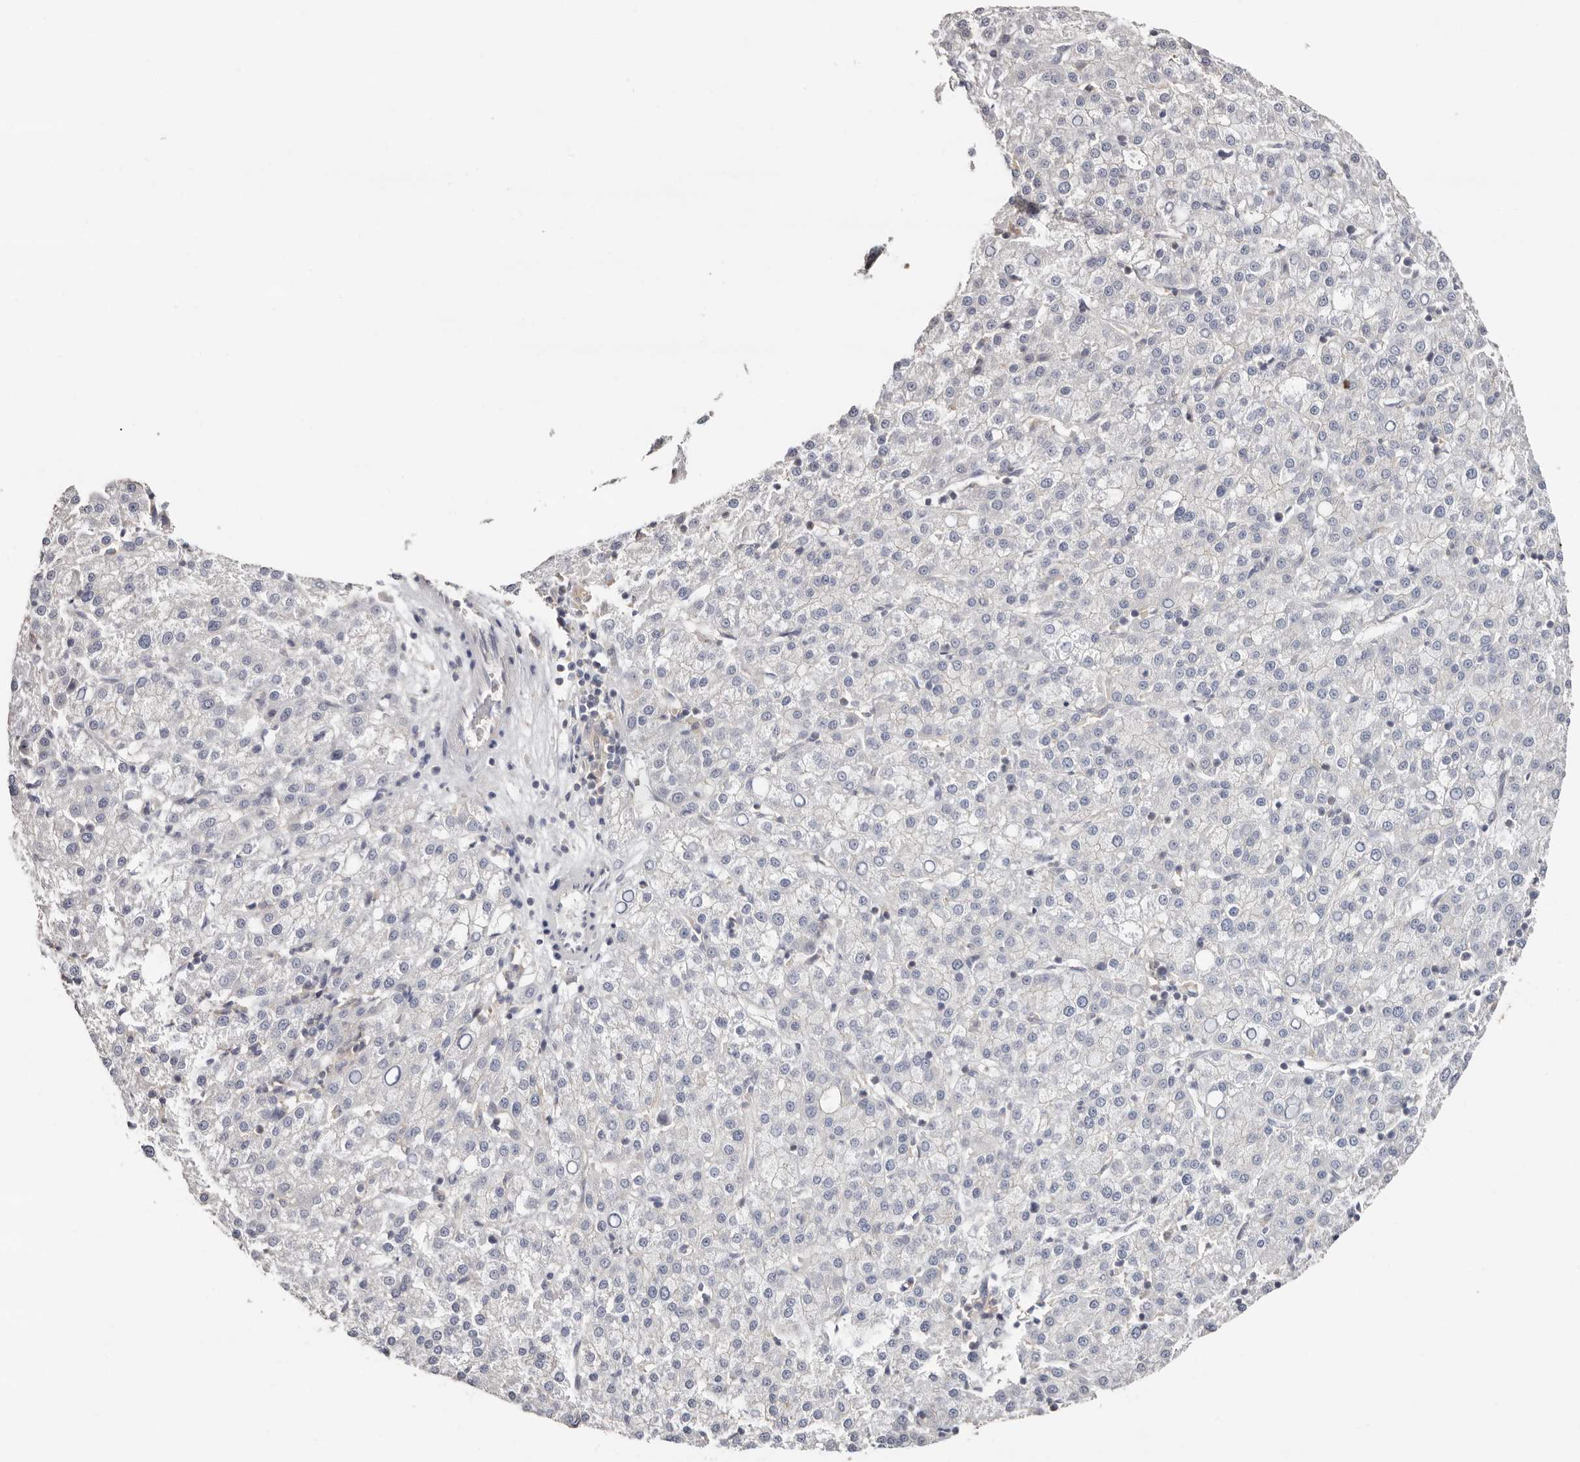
{"staining": {"intensity": "negative", "quantity": "none", "location": "none"}, "tissue": "liver cancer", "cell_type": "Tumor cells", "image_type": "cancer", "snomed": [{"axis": "morphology", "description": "Carcinoma, Hepatocellular, NOS"}, {"axis": "topography", "description": "Liver"}], "caption": "DAB immunohistochemical staining of liver hepatocellular carcinoma displays no significant expression in tumor cells.", "gene": "S100A14", "patient": {"sex": "female", "age": 58}}